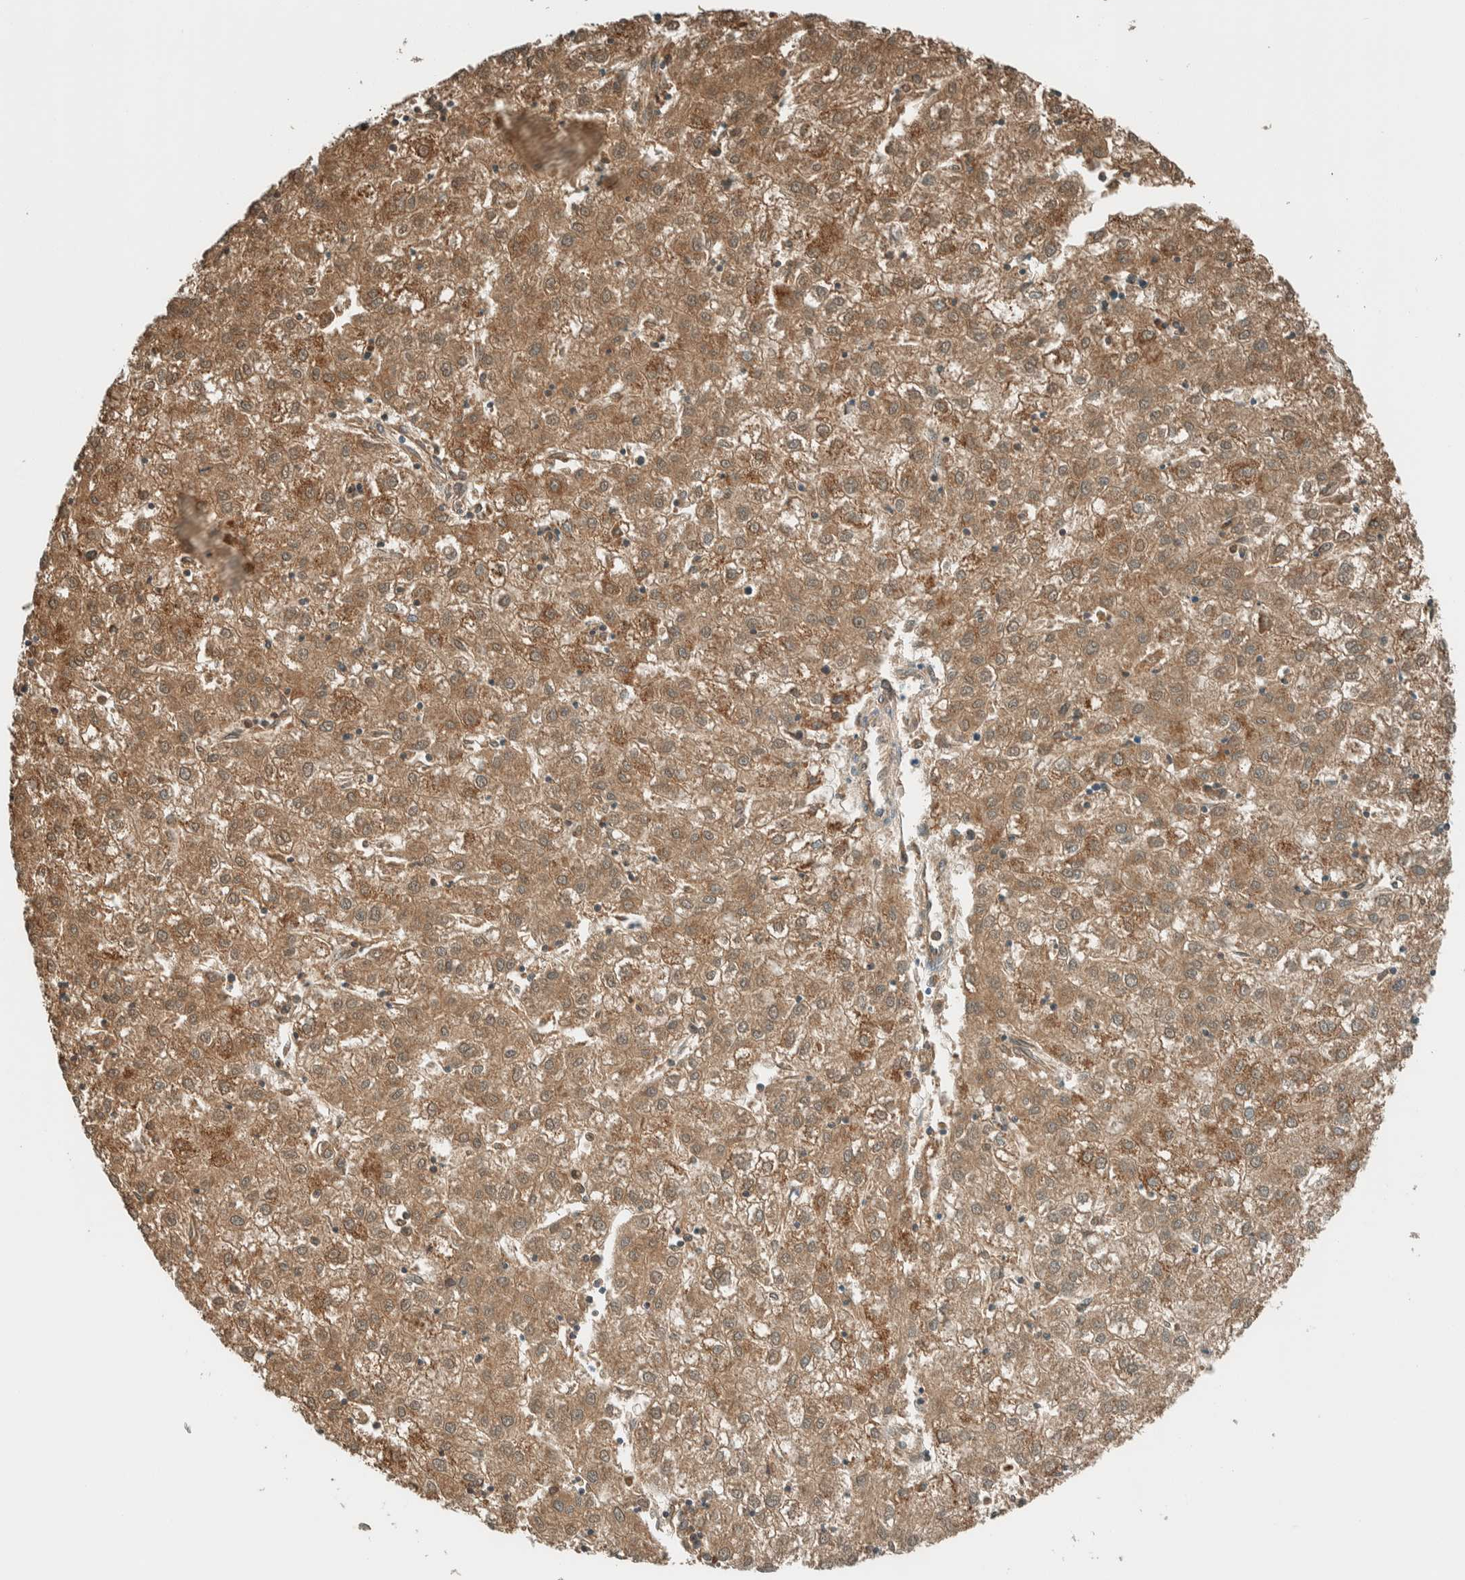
{"staining": {"intensity": "moderate", "quantity": ">75%", "location": "cytoplasmic/membranous"}, "tissue": "liver cancer", "cell_type": "Tumor cells", "image_type": "cancer", "snomed": [{"axis": "morphology", "description": "Carcinoma, Hepatocellular, NOS"}, {"axis": "topography", "description": "Liver"}], "caption": "Brown immunohistochemical staining in human liver cancer (hepatocellular carcinoma) shows moderate cytoplasmic/membranous staining in about >75% of tumor cells.", "gene": "ALDH7A1", "patient": {"sex": "male", "age": 72}}